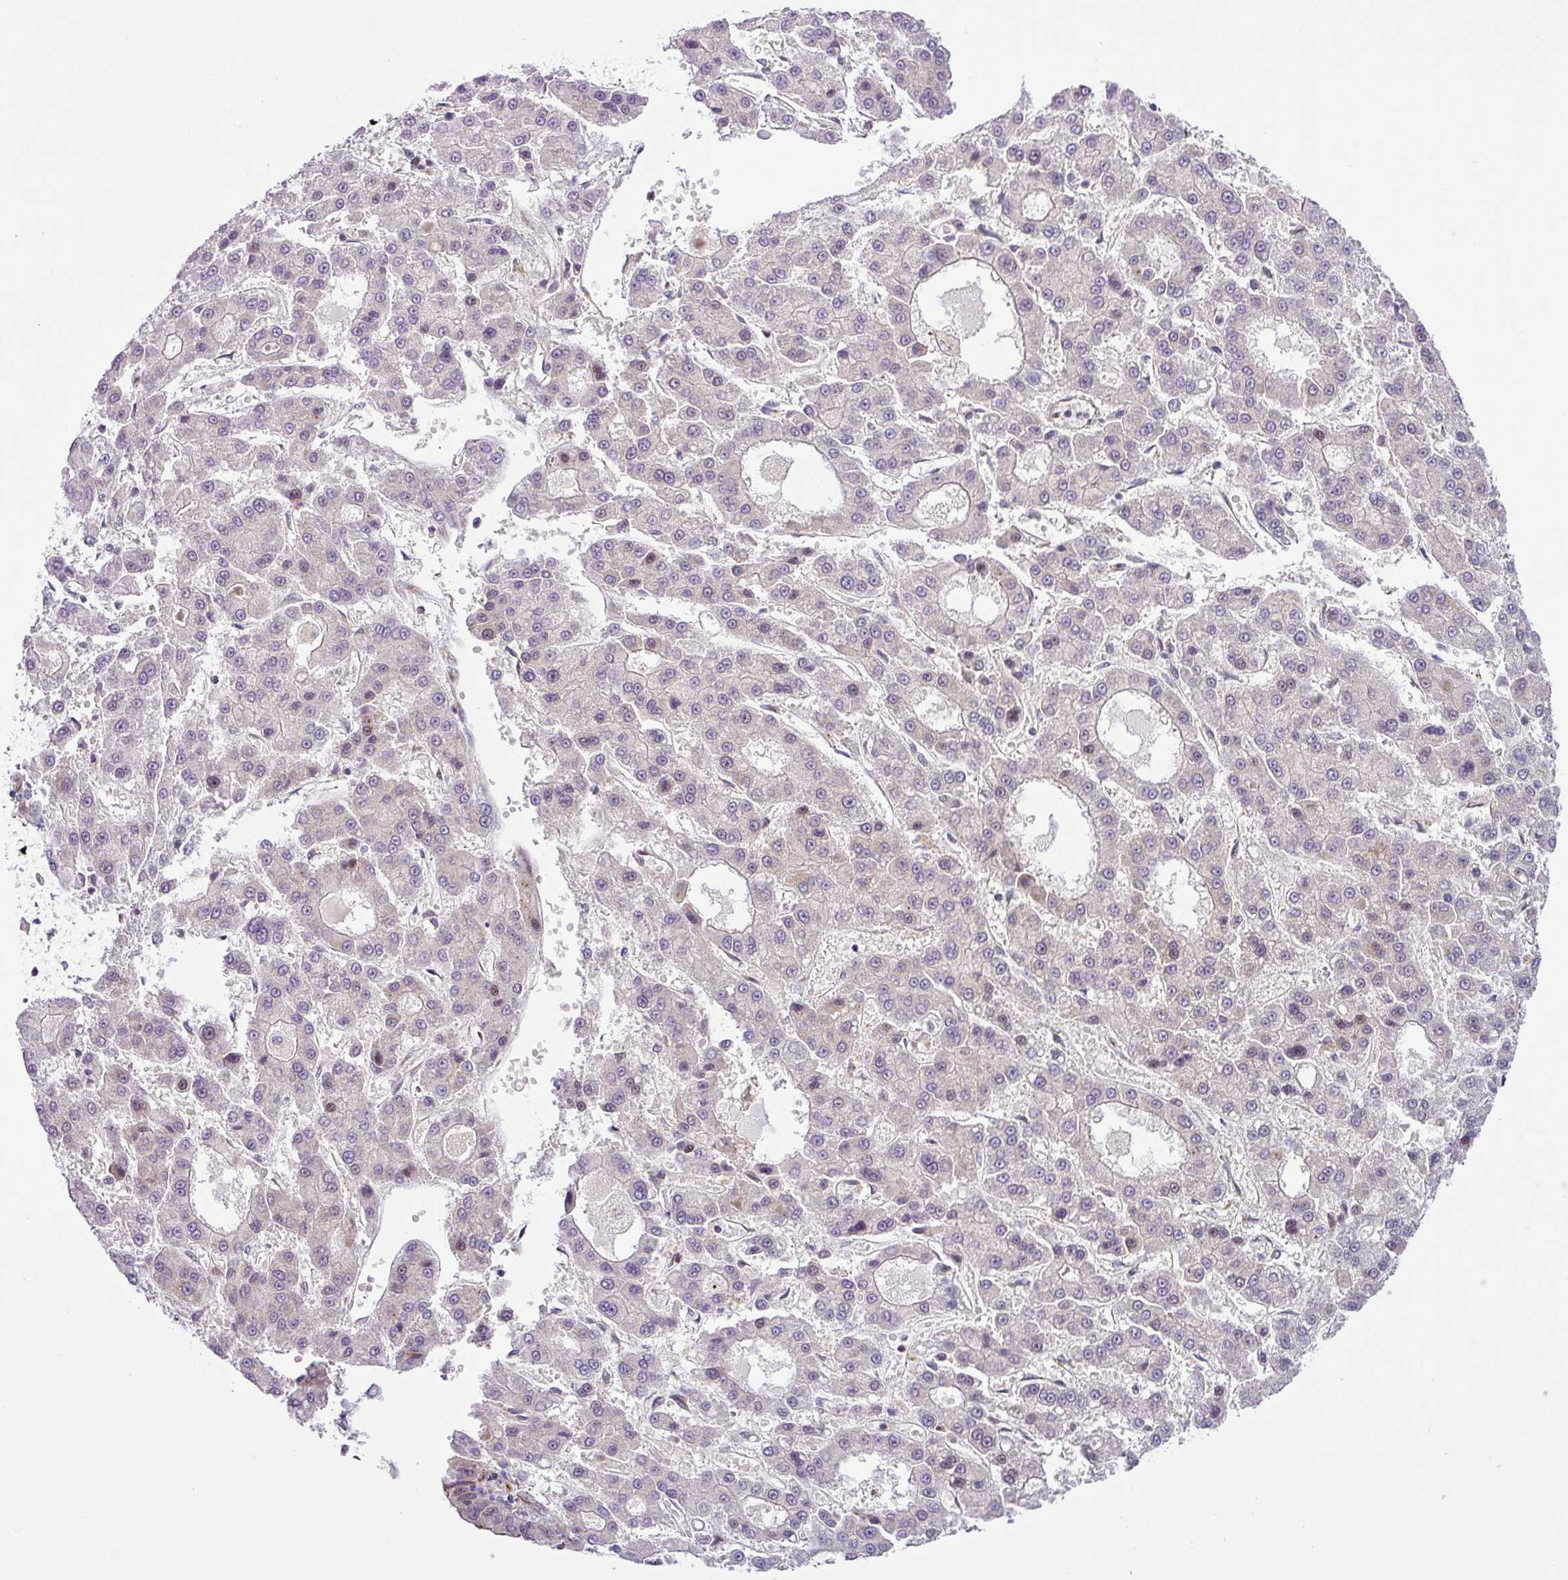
{"staining": {"intensity": "negative", "quantity": "none", "location": "none"}, "tissue": "liver cancer", "cell_type": "Tumor cells", "image_type": "cancer", "snomed": [{"axis": "morphology", "description": "Carcinoma, Hepatocellular, NOS"}, {"axis": "topography", "description": "Liver"}], "caption": "Protein analysis of hepatocellular carcinoma (liver) displays no significant positivity in tumor cells.", "gene": "NDUFB2", "patient": {"sex": "male", "age": 70}}